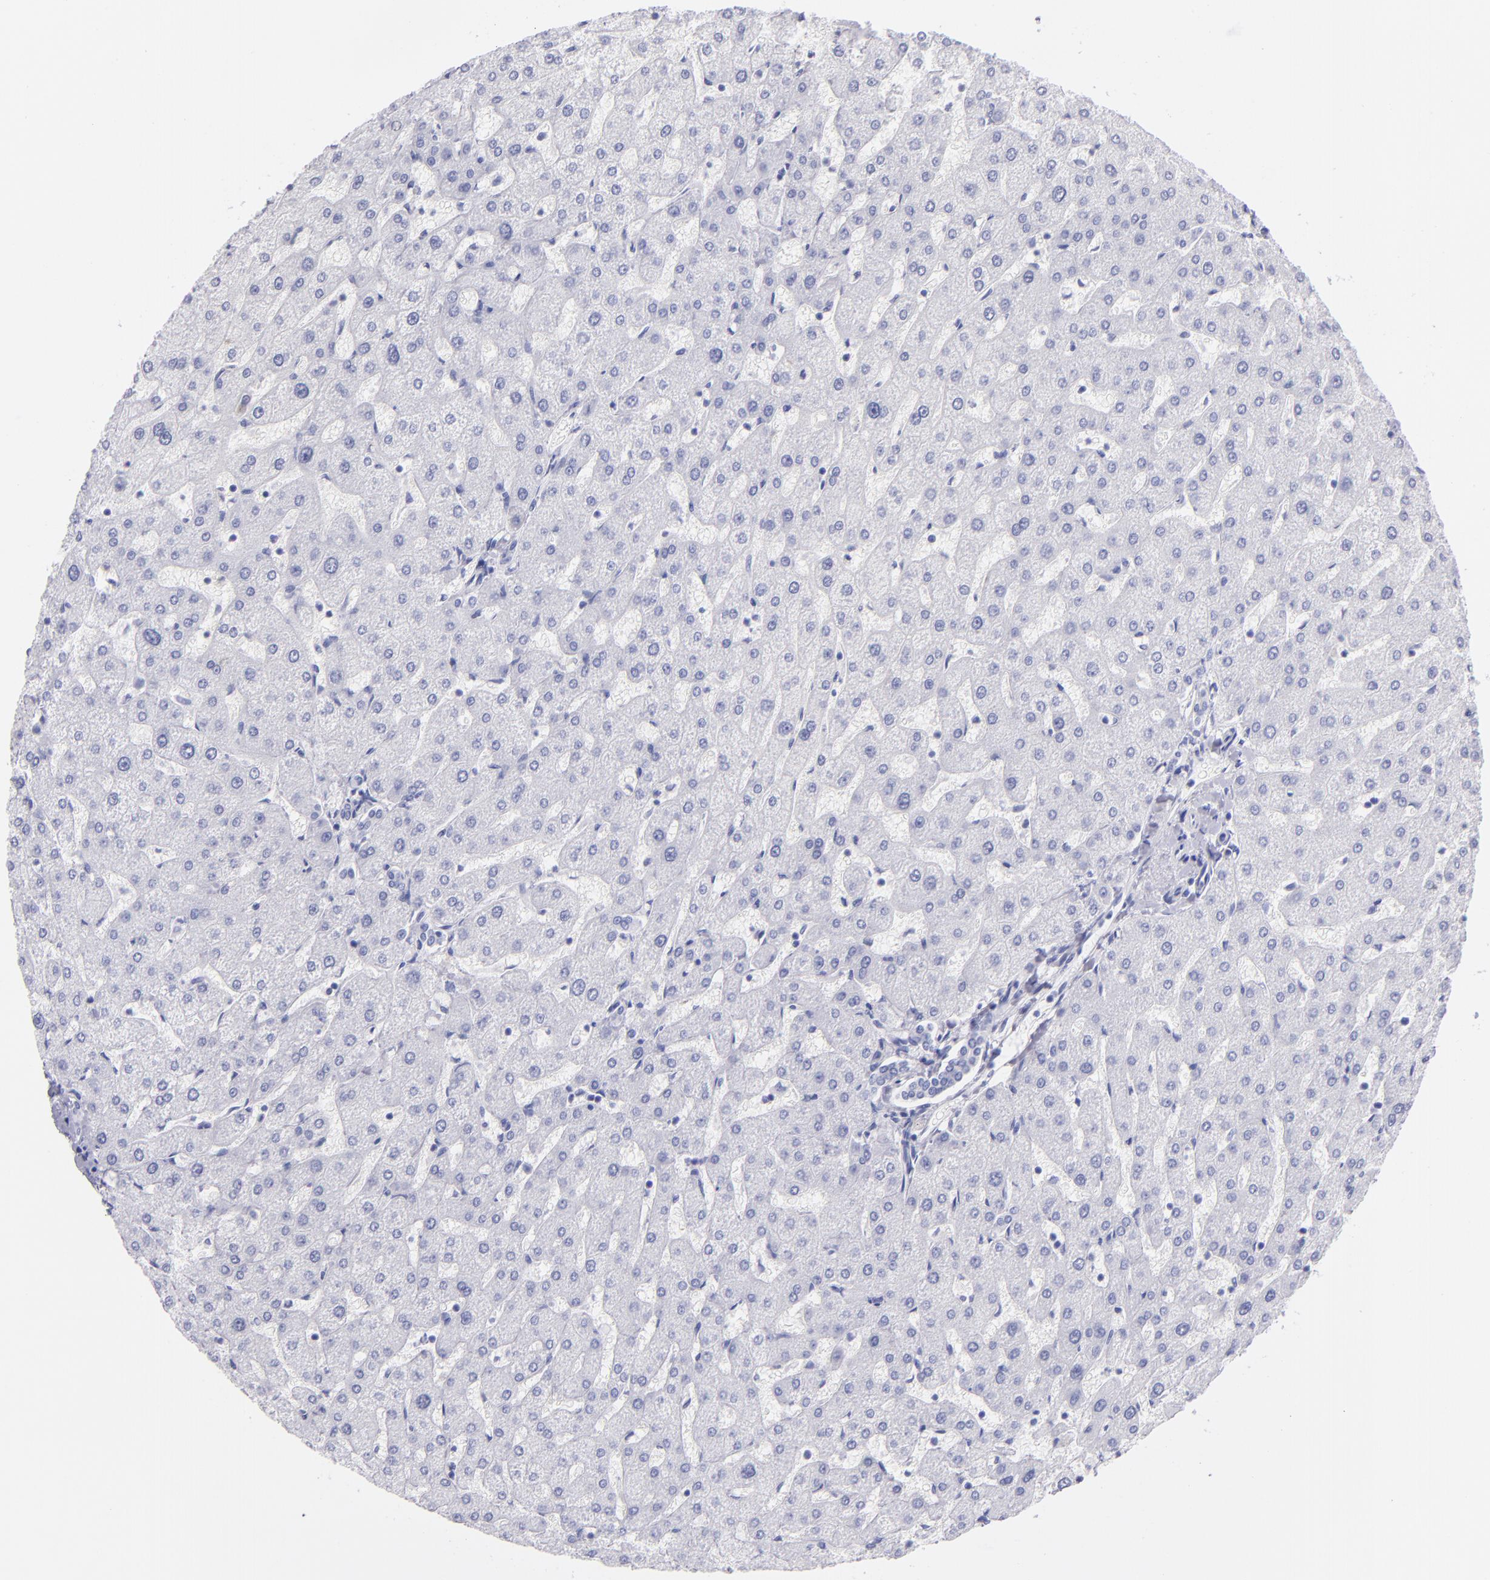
{"staining": {"intensity": "negative", "quantity": "none", "location": "none"}, "tissue": "liver", "cell_type": "Cholangiocytes", "image_type": "normal", "snomed": [{"axis": "morphology", "description": "Normal tissue, NOS"}, {"axis": "topography", "description": "Liver"}], "caption": "IHC histopathology image of normal liver: human liver stained with DAB (3,3'-diaminobenzidine) demonstrates no significant protein staining in cholangiocytes.", "gene": "PRPH", "patient": {"sex": "male", "age": 67}}